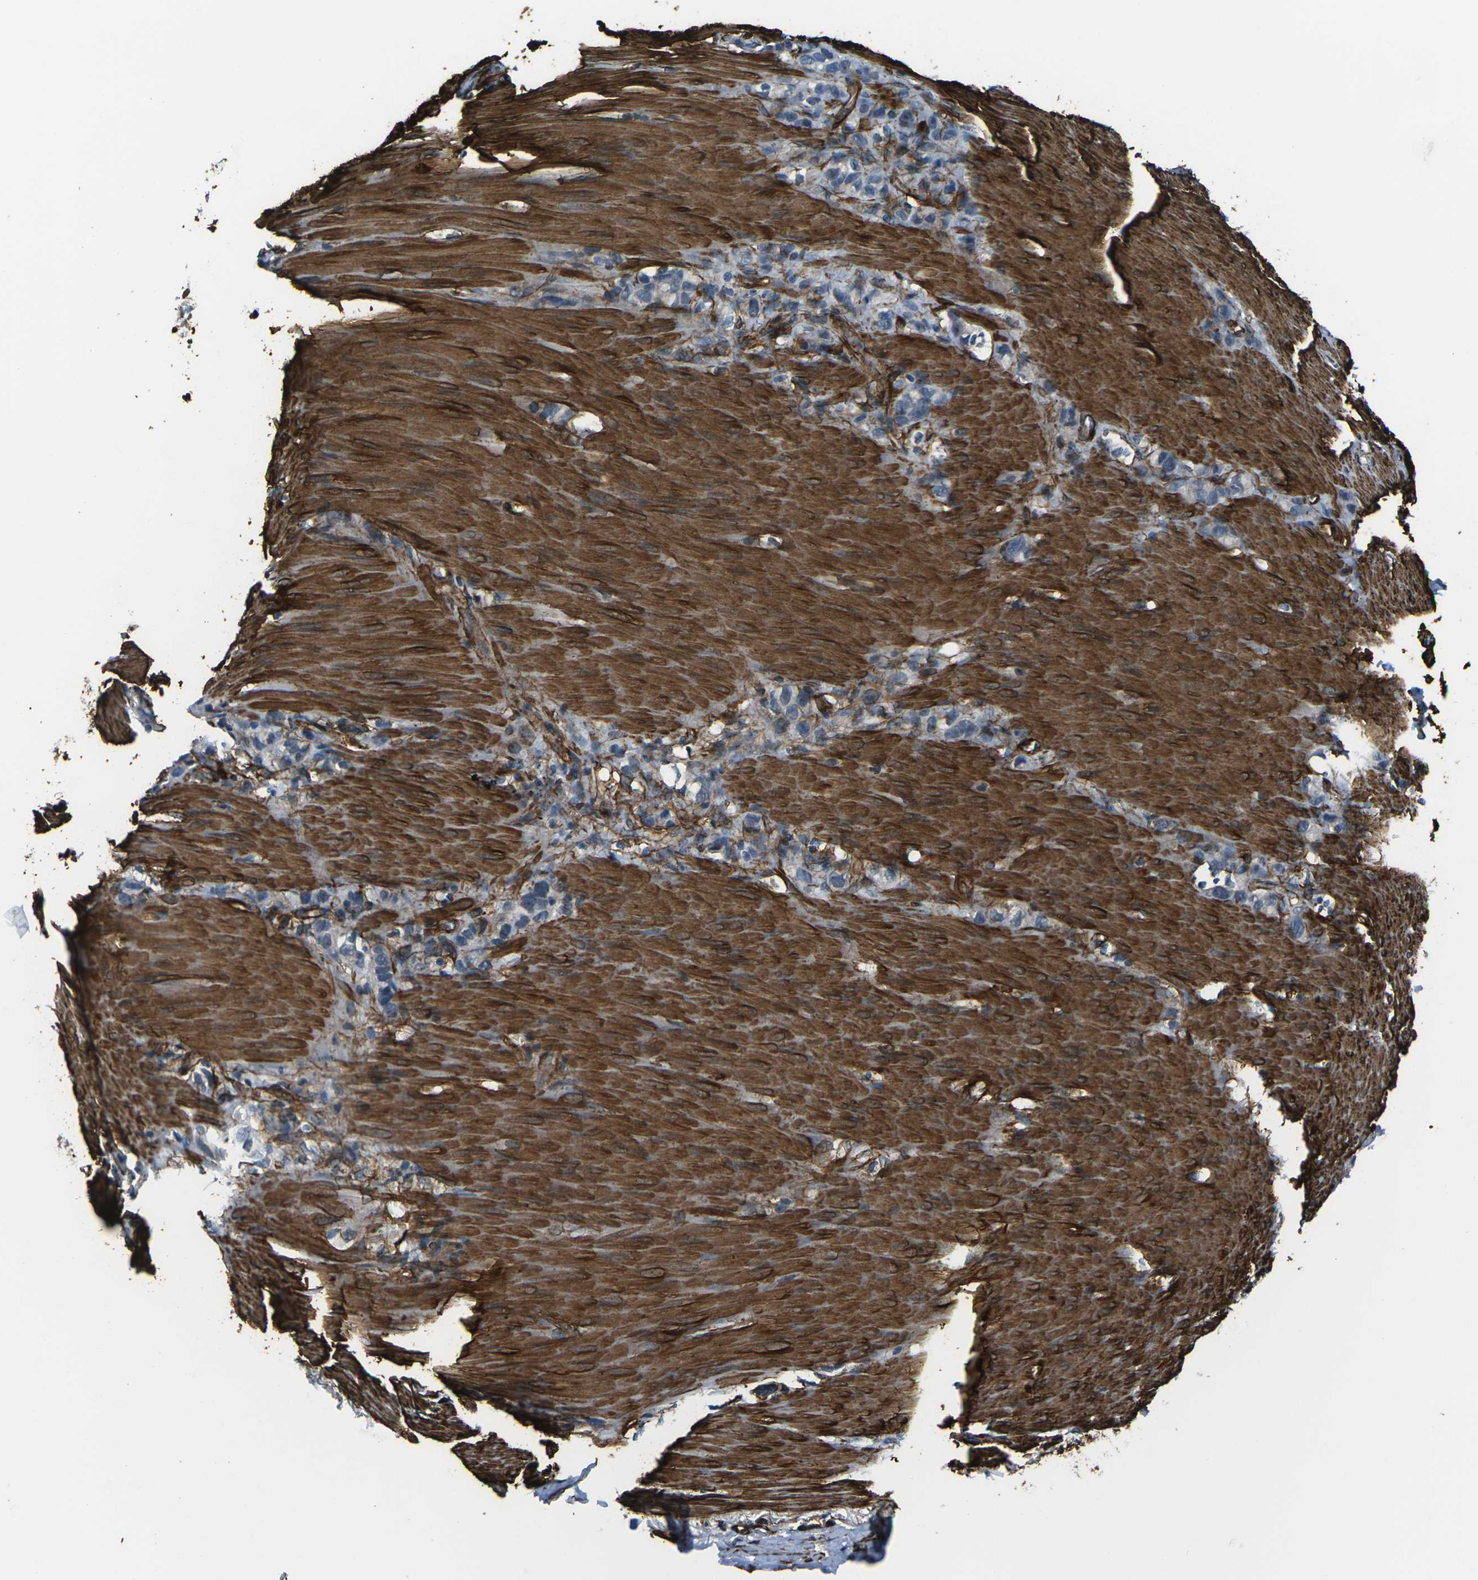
{"staining": {"intensity": "negative", "quantity": "none", "location": "none"}, "tissue": "stomach cancer", "cell_type": "Tumor cells", "image_type": "cancer", "snomed": [{"axis": "morphology", "description": "Normal tissue, NOS"}, {"axis": "morphology", "description": "Adenocarcinoma, NOS"}, {"axis": "morphology", "description": "Adenocarcinoma, High grade"}, {"axis": "topography", "description": "Stomach, upper"}, {"axis": "topography", "description": "Stomach"}], "caption": "Histopathology image shows no significant protein positivity in tumor cells of stomach cancer (adenocarcinoma).", "gene": "GRAMD1C", "patient": {"sex": "female", "age": 65}}